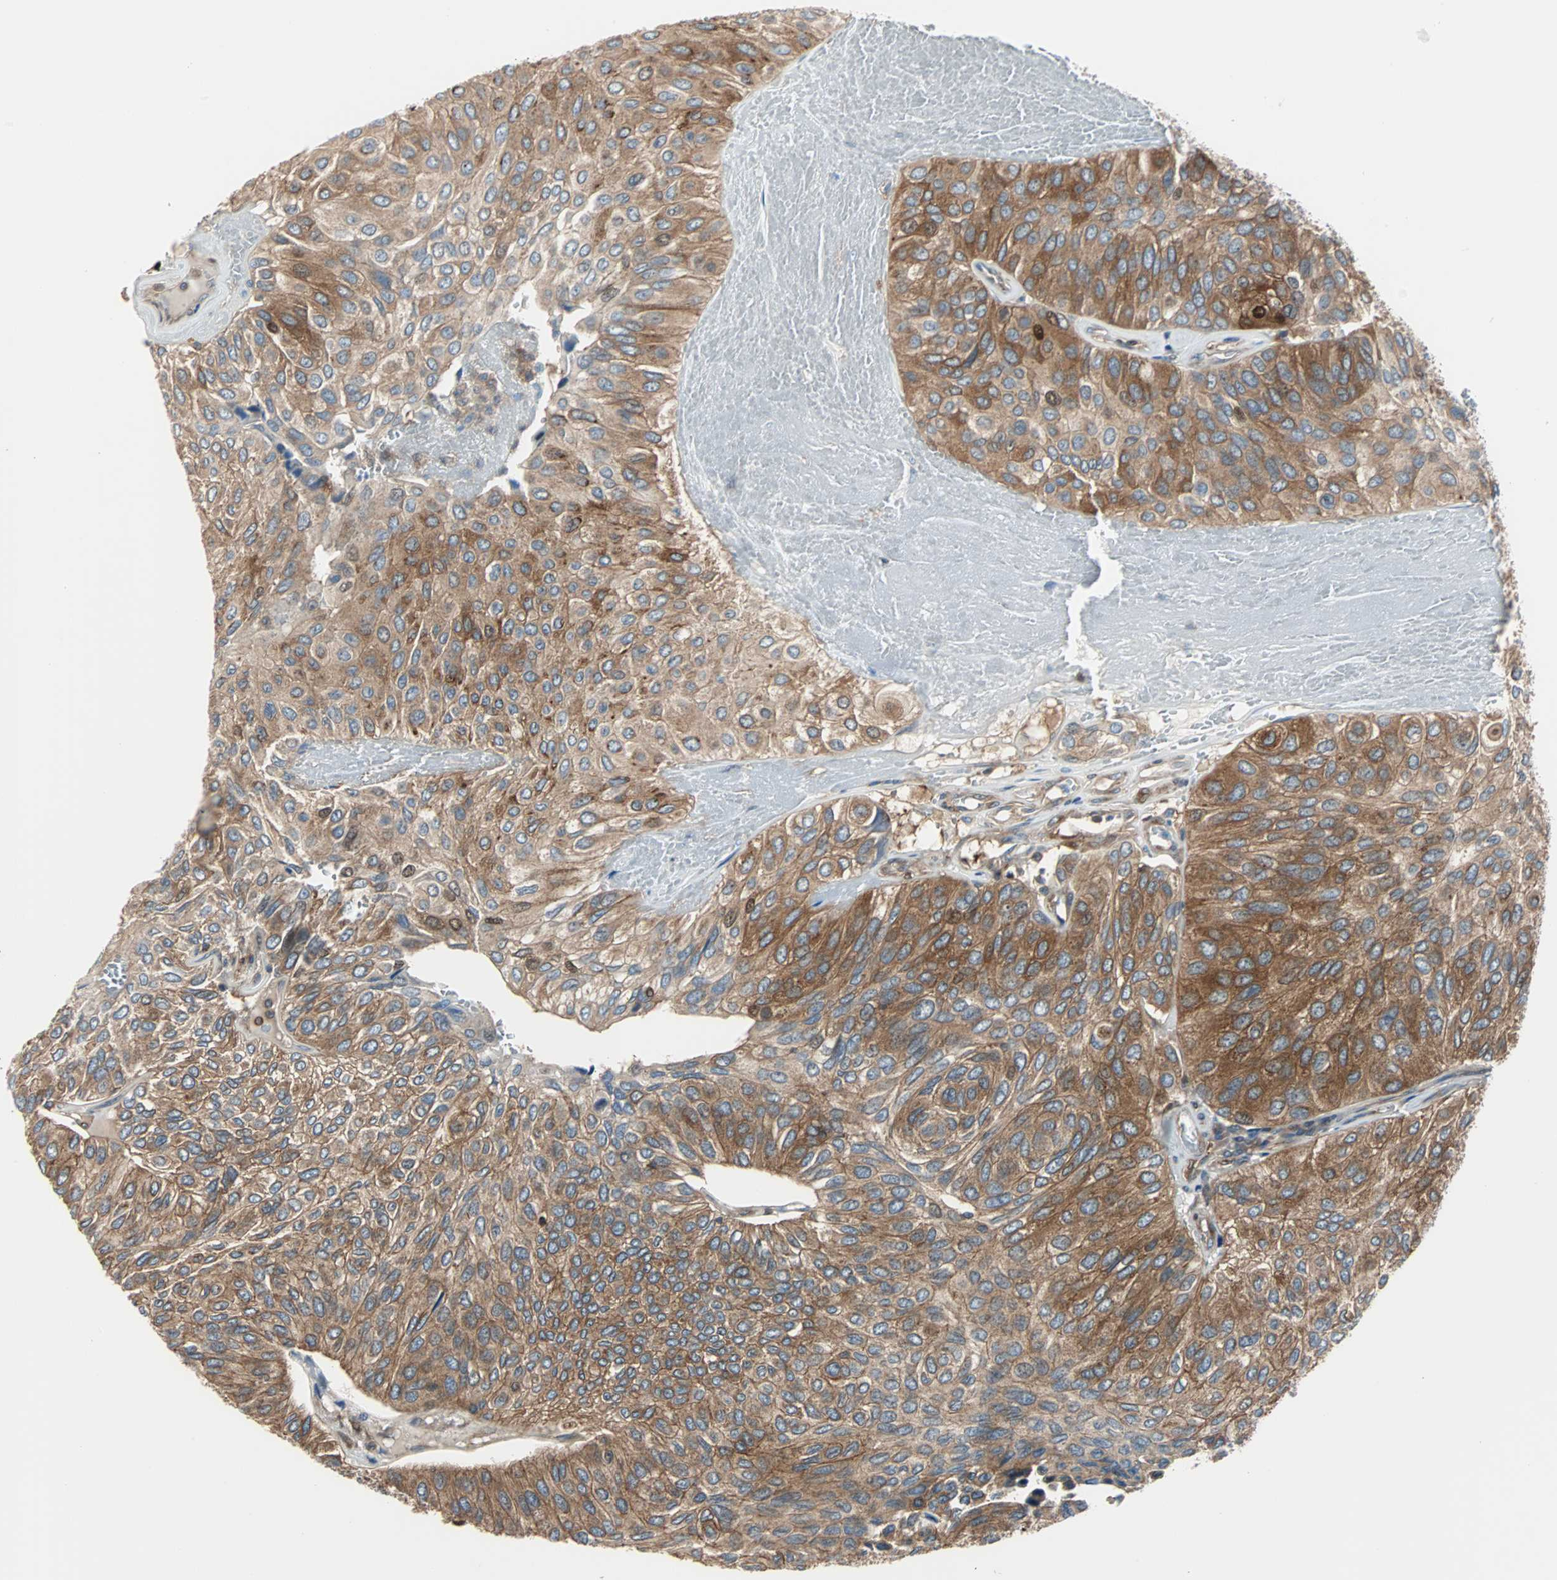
{"staining": {"intensity": "moderate", "quantity": ">75%", "location": "cytoplasmic/membranous"}, "tissue": "urothelial cancer", "cell_type": "Tumor cells", "image_type": "cancer", "snomed": [{"axis": "morphology", "description": "Urothelial carcinoma, High grade"}, {"axis": "topography", "description": "Urinary bladder"}], "caption": "A high-resolution photomicrograph shows IHC staining of high-grade urothelial carcinoma, which shows moderate cytoplasmic/membranous expression in approximately >75% of tumor cells.", "gene": "RELA", "patient": {"sex": "male", "age": 66}}